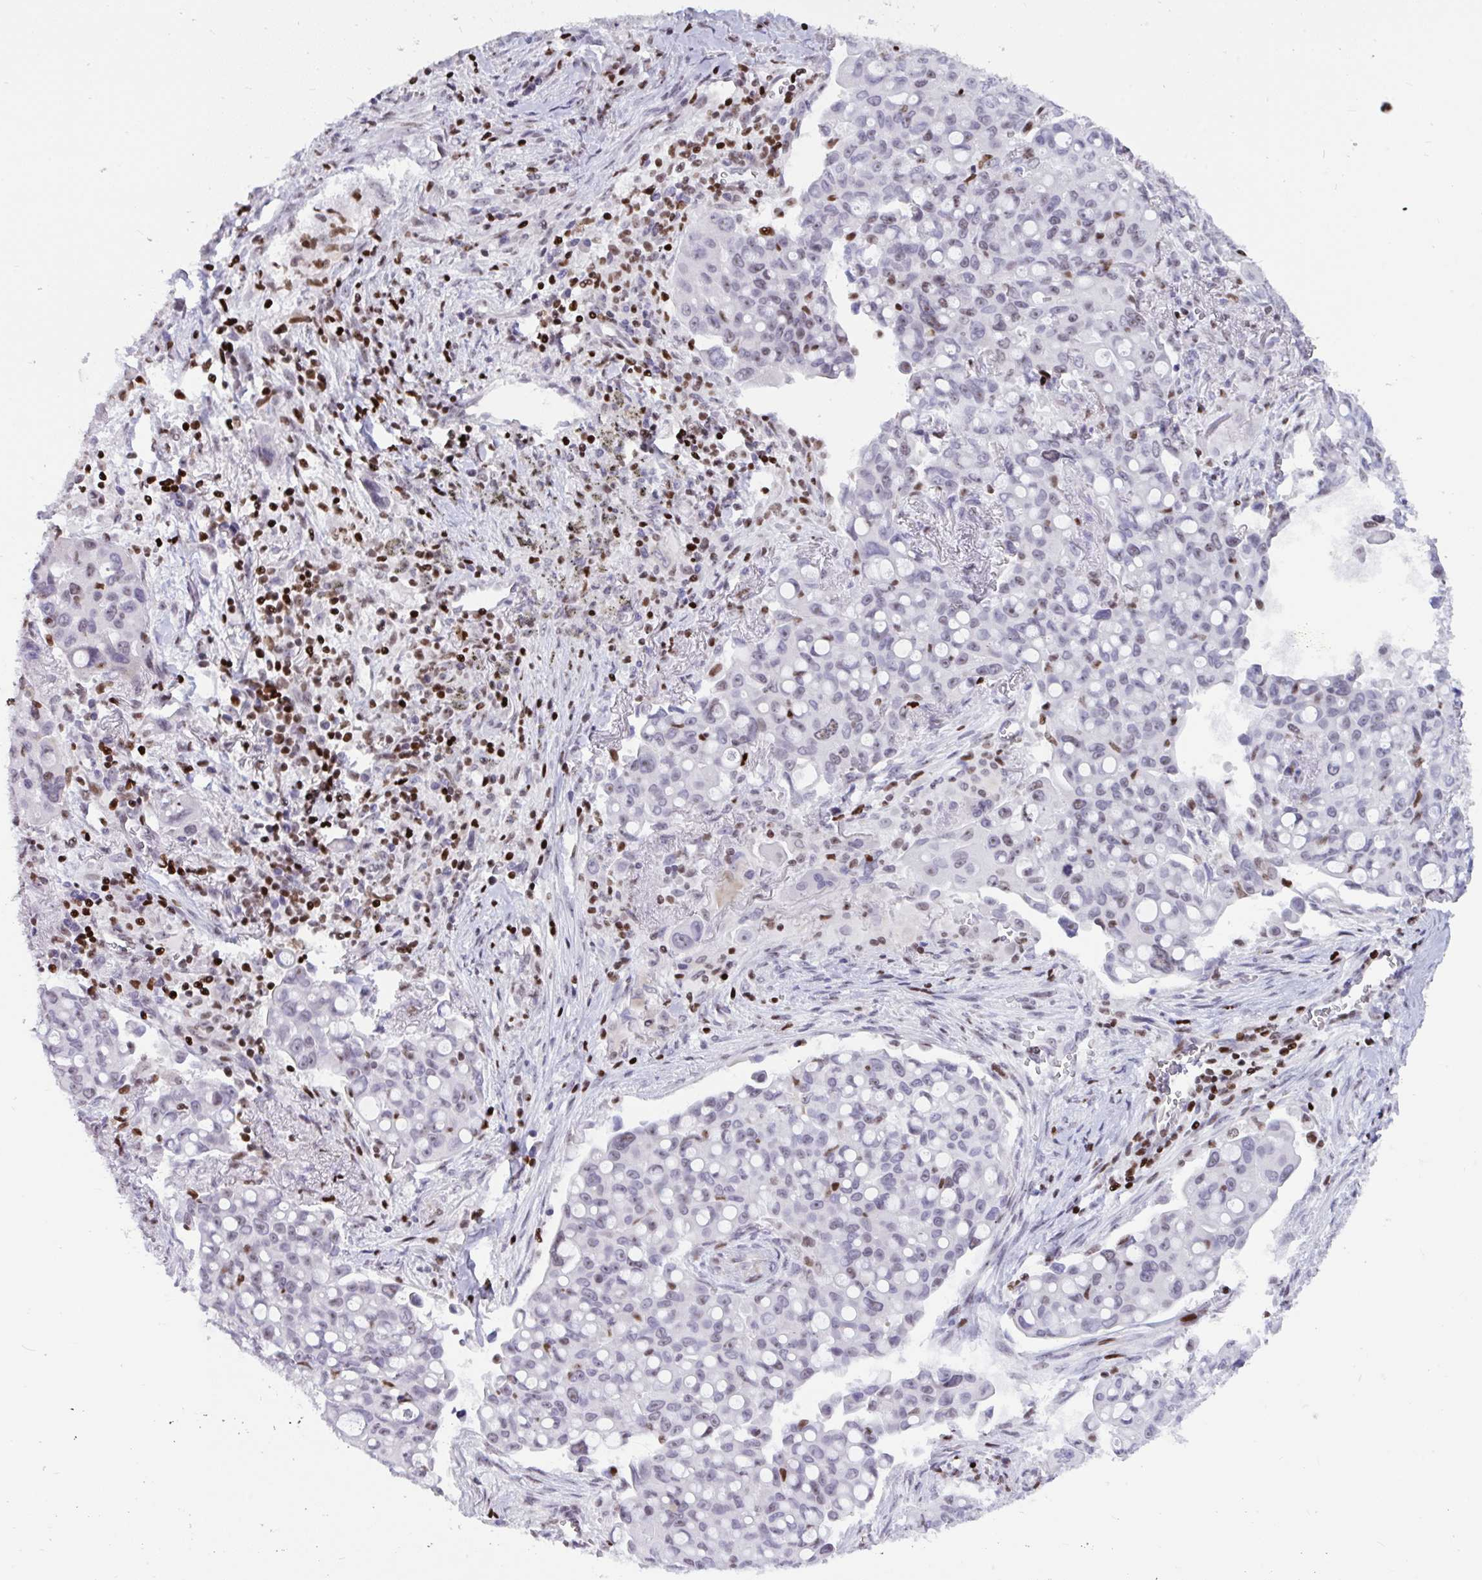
{"staining": {"intensity": "moderate", "quantity": "<25%", "location": "nuclear"}, "tissue": "lung cancer", "cell_type": "Tumor cells", "image_type": "cancer", "snomed": [{"axis": "morphology", "description": "Adenocarcinoma, NOS"}, {"axis": "topography", "description": "Lung"}], "caption": "Moderate nuclear expression is present in about <25% of tumor cells in lung cancer. (Brightfield microscopy of DAB IHC at high magnification).", "gene": "HMGB2", "patient": {"sex": "male", "age": 68}}